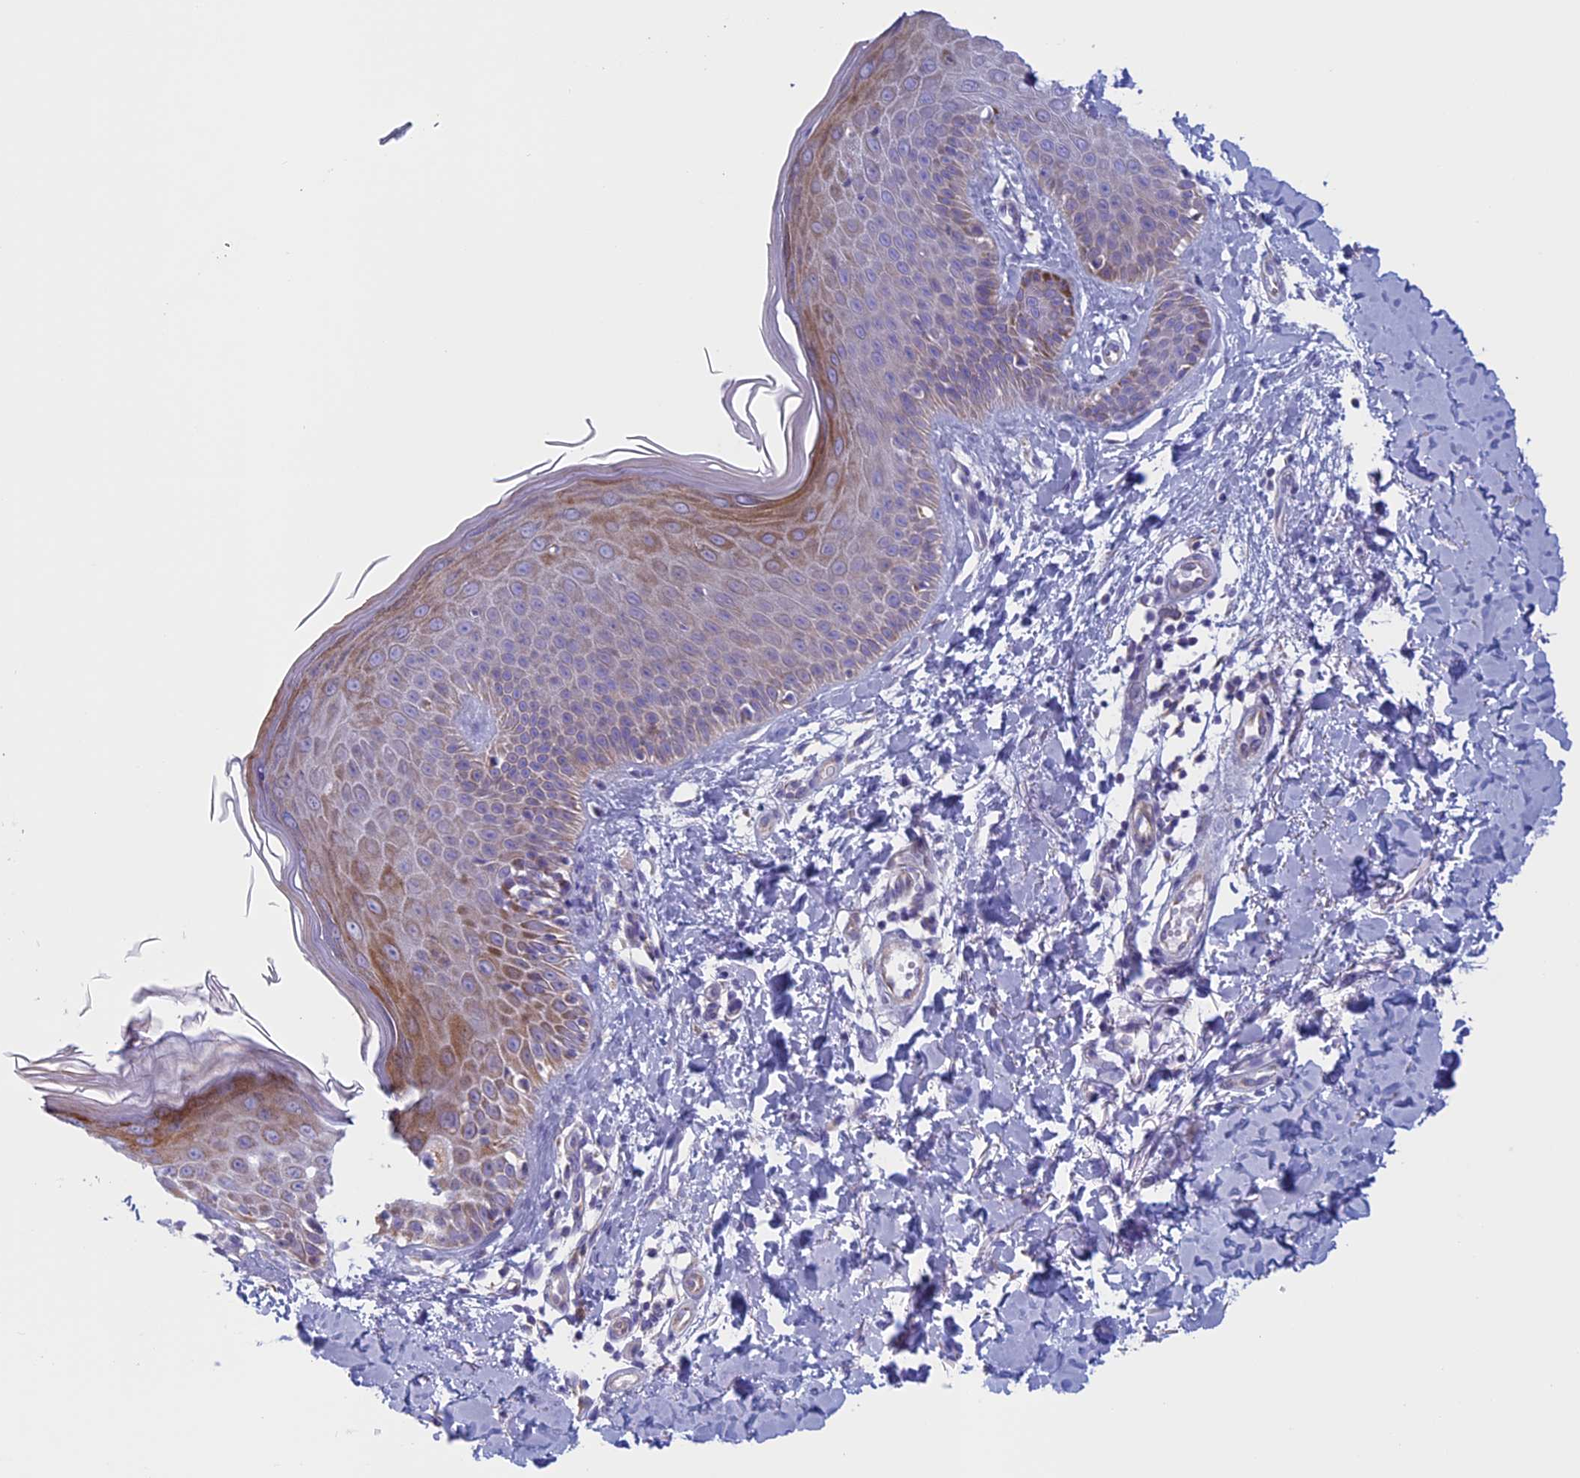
{"staining": {"intensity": "negative", "quantity": "none", "location": "none"}, "tissue": "skin", "cell_type": "Fibroblasts", "image_type": "normal", "snomed": [{"axis": "morphology", "description": "Normal tissue, NOS"}, {"axis": "topography", "description": "Skin"}], "caption": "An immunohistochemistry (IHC) micrograph of normal skin is shown. There is no staining in fibroblasts of skin.", "gene": "NDUFB9", "patient": {"sex": "male", "age": 52}}